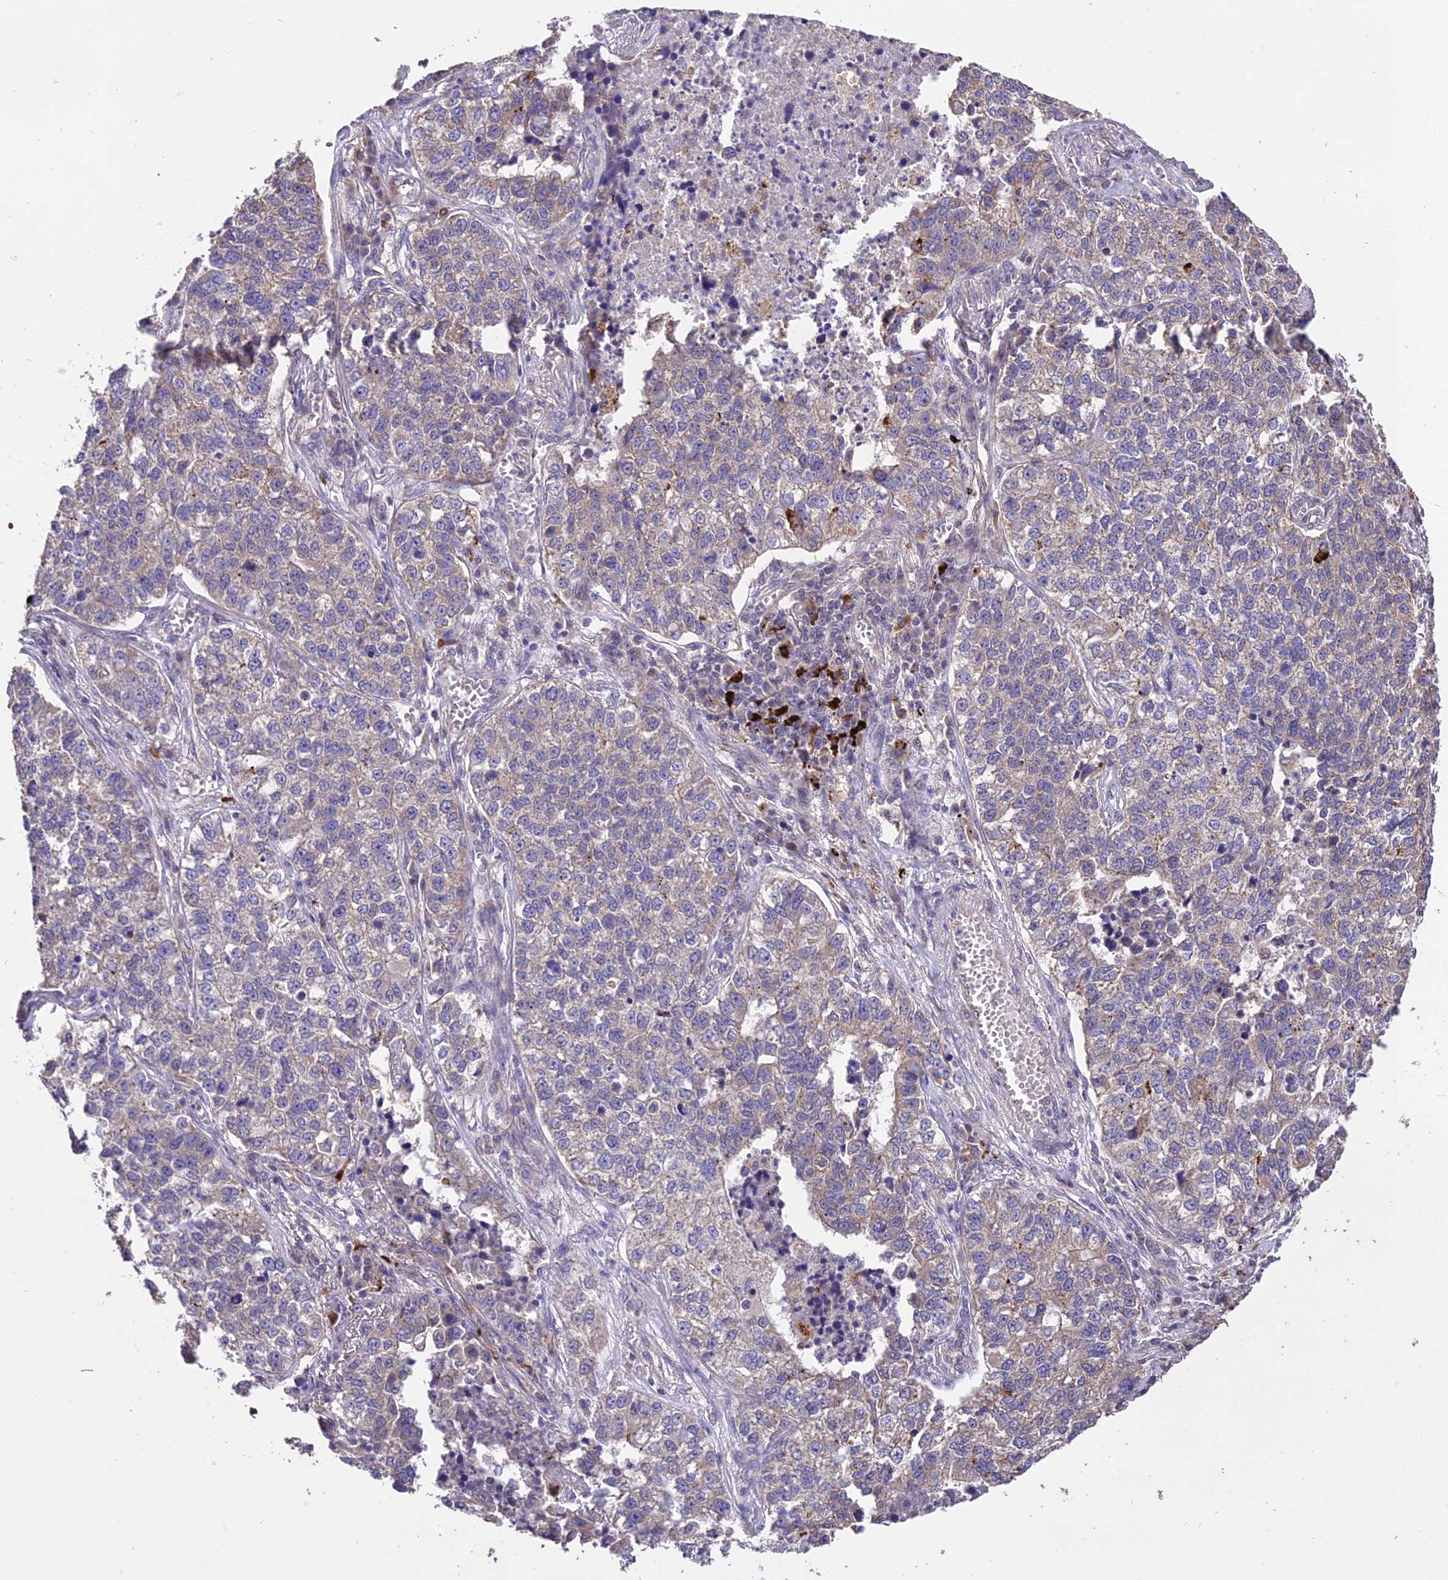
{"staining": {"intensity": "weak", "quantity": "<25%", "location": "cytoplasmic/membranous"}, "tissue": "lung cancer", "cell_type": "Tumor cells", "image_type": "cancer", "snomed": [{"axis": "morphology", "description": "Adenocarcinoma, NOS"}, {"axis": "topography", "description": "Lung"}], "caption": "High power microscopy photomicrograph of an immunohistochemistry photomicrograph of lung cancer (adenocarcinoma), revealing no significant staining in tumor cells.", "gene": "SDHD", "patient": {"sex": "male", "age": 49}}